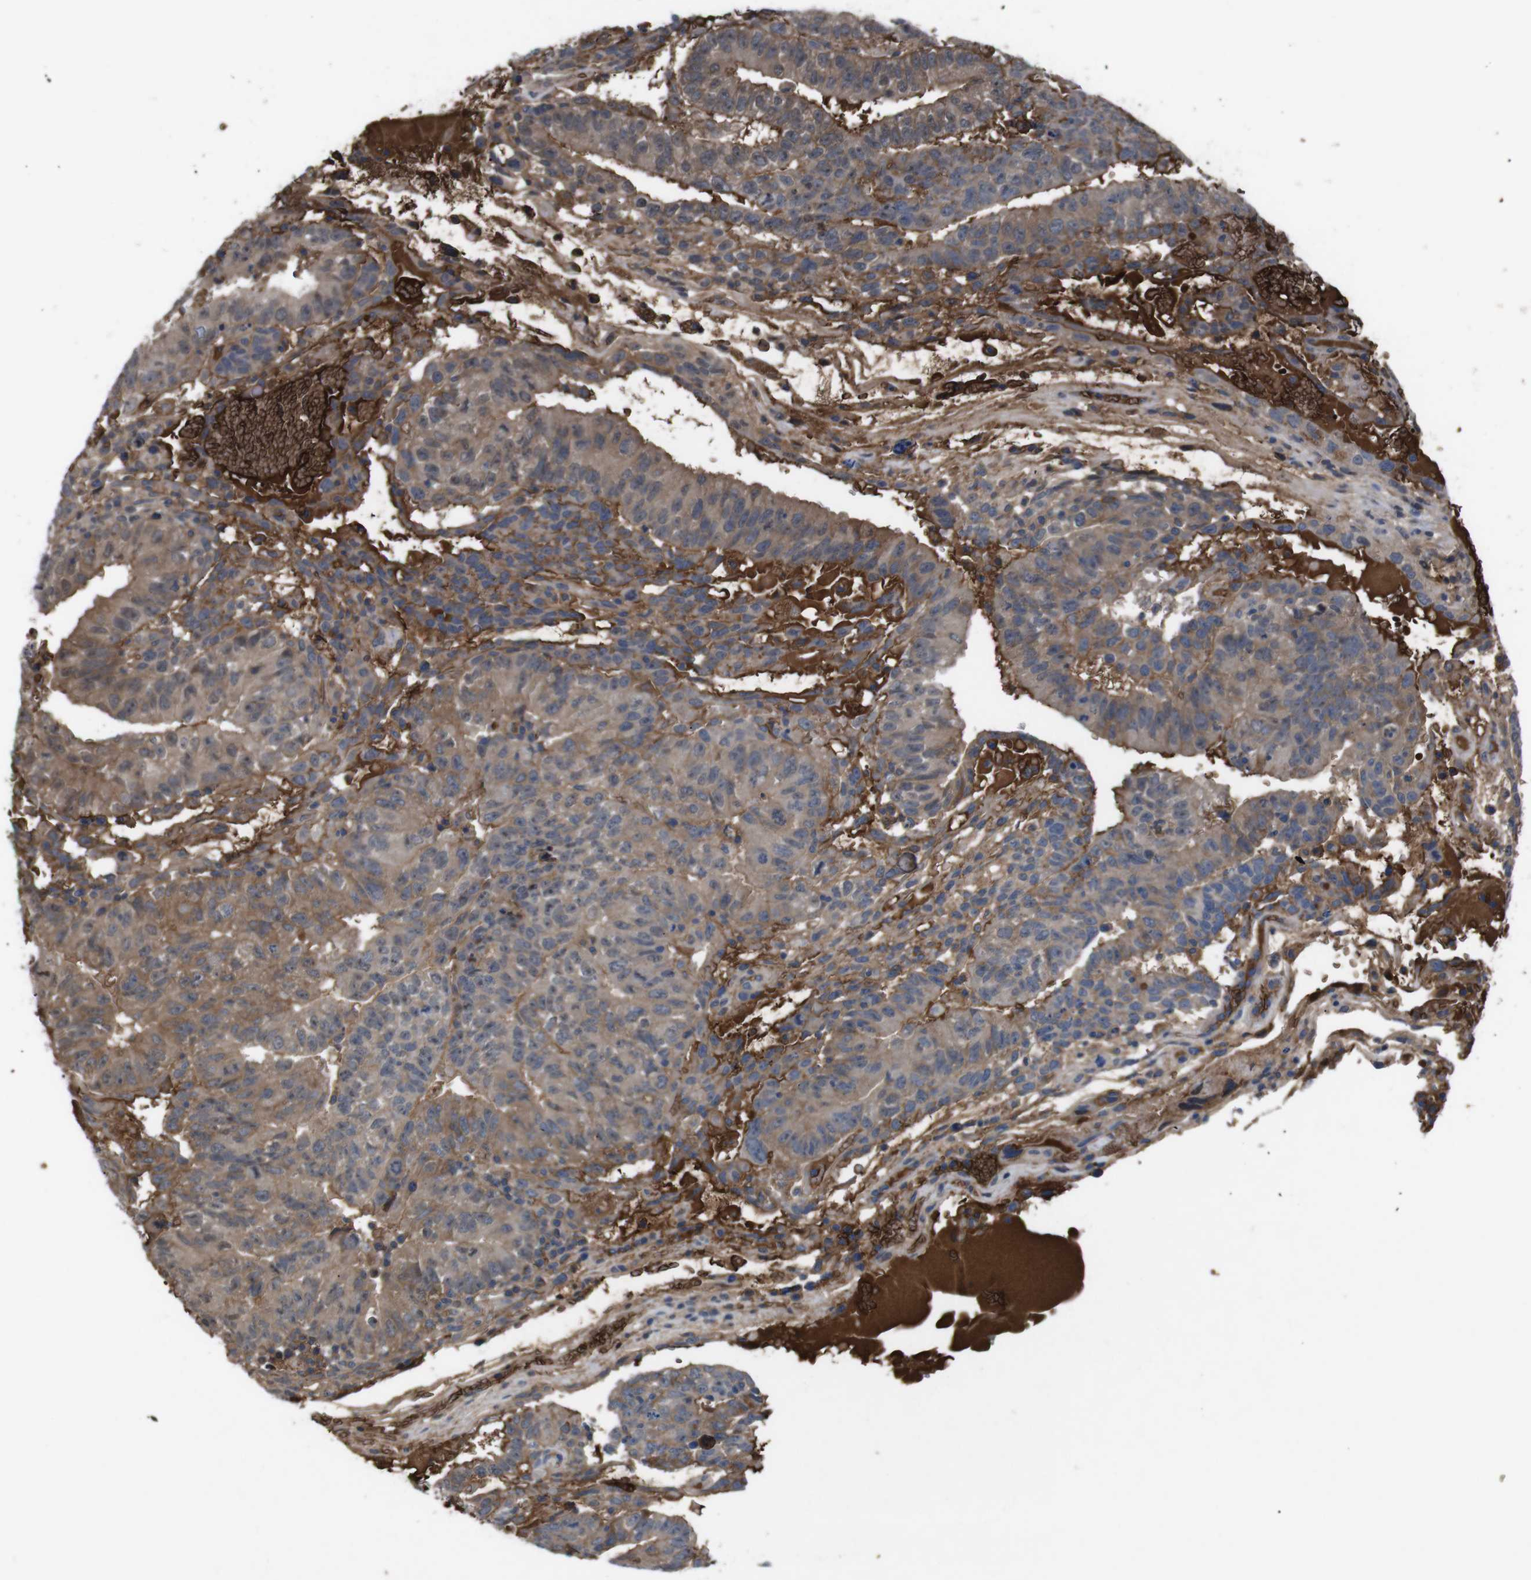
{"staining": {"intensity": "moderate", "quantity": ">75%", "location": "cytoplasmic/membranous"}, "tissue": "testis cancer", "cell_type": "Tumor cells", "image_type": "cancer", "snomed": [{"axis": "morphology", "description": "Seminoma, NOS"}, {"axis": "morphology", "description": "Carcinoma, Embryonal, NOS"}, {"axis": "topography", "description": "Testis"}], "caption": "Immunohistochemical staining of testis cancer displays moderate cytoplasmic/membranous protein positivity in approximately >75% of tumor cells.", "gene": "SPTB", "patient": {"sex": "male", "age": 52}}